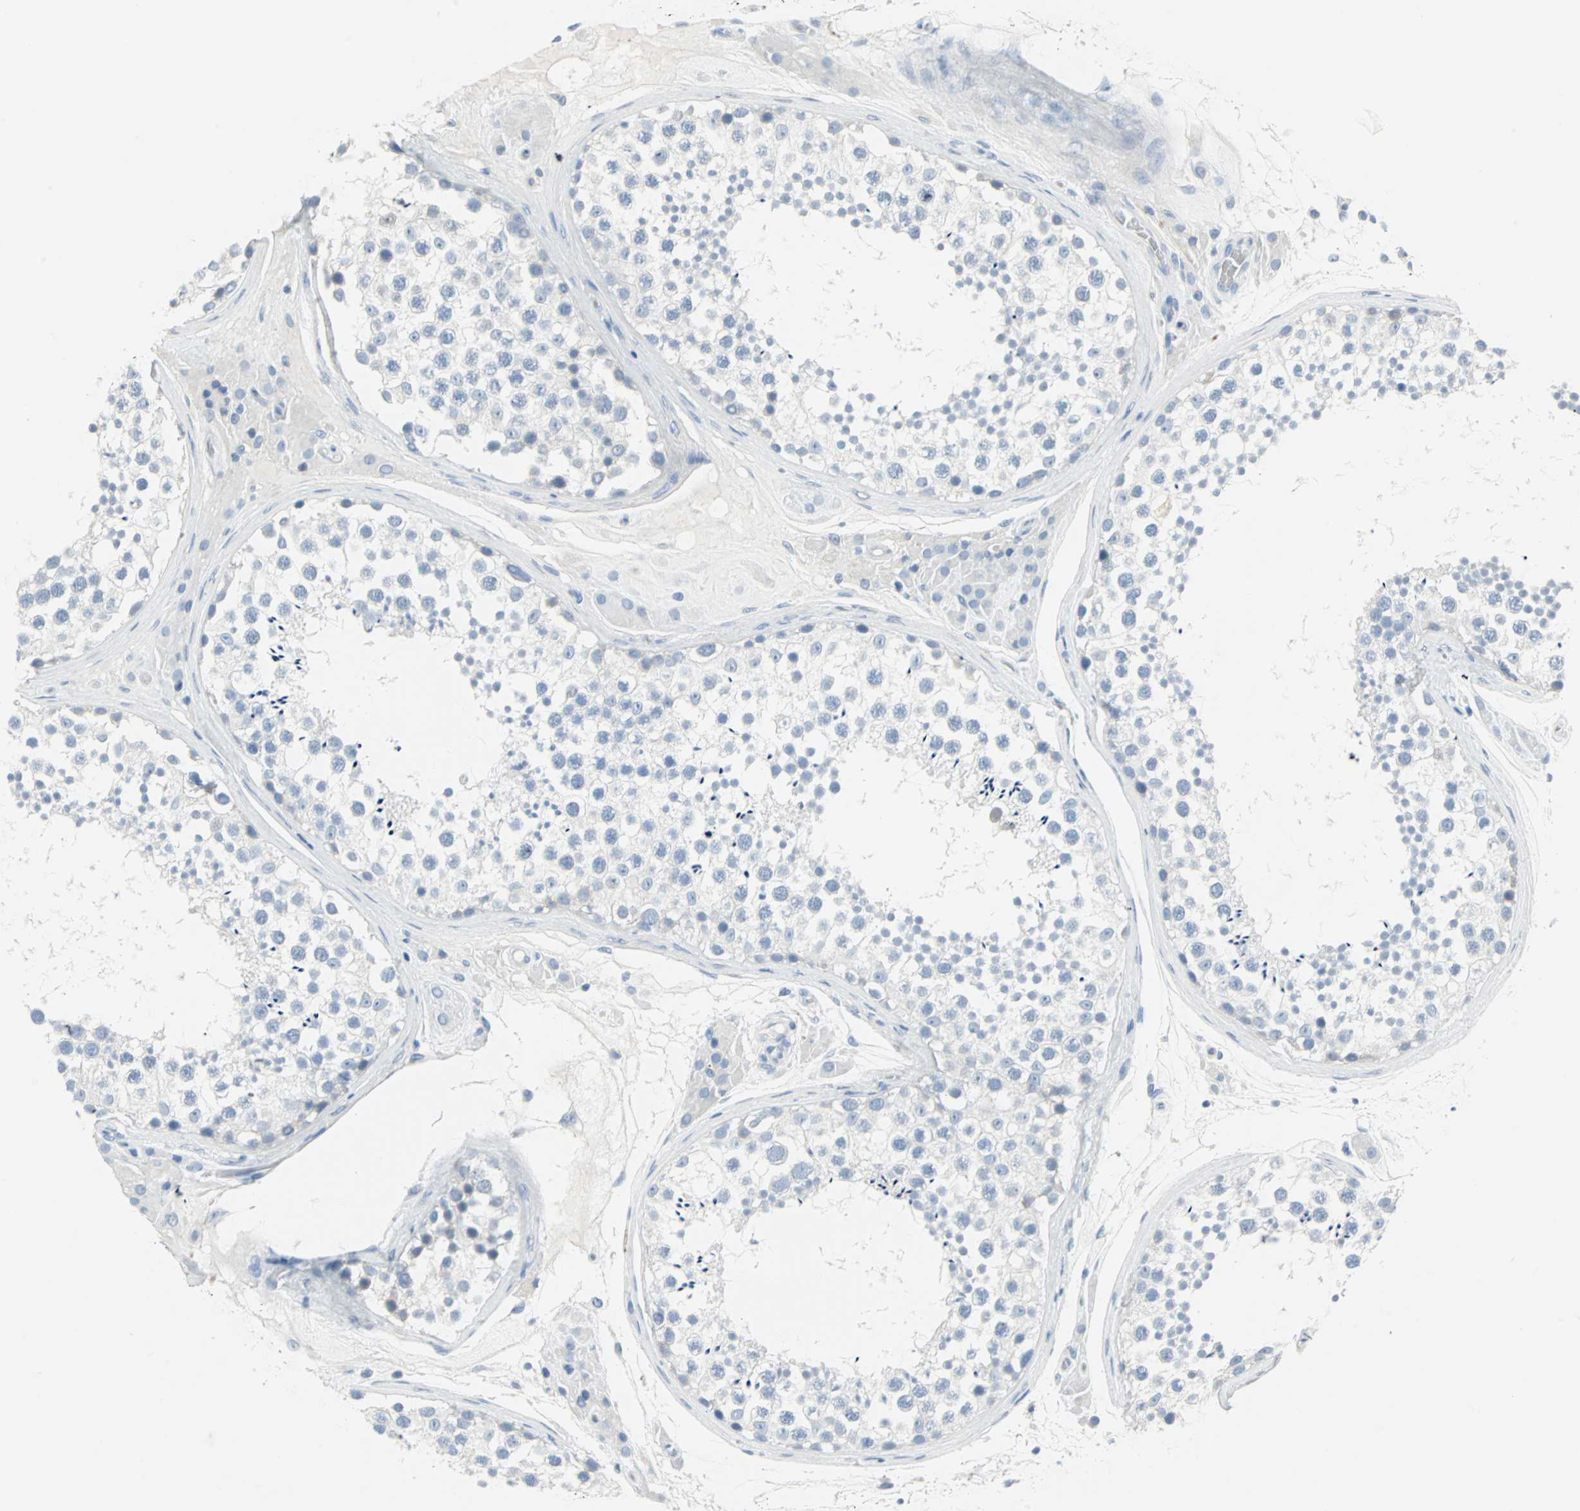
{"staining": {"intensity": "negative", "quantity": "none", "location": "none"}, "tissue": "testis", "cell_type": "Cells in seminiferous ducts", "image_type": "normal", "snomed": [{"axis": "morphology", "description": "Normal tissue, NOS"}, {"axis": "topography", "description": "Testis"}], "caption": "Cells in seminiferous ducts show no significant protein staining in unremarkable testis. Nuclei are stained in blue.", "gene": "STX1A", "patient": {"sex": "male", "age": 46}}